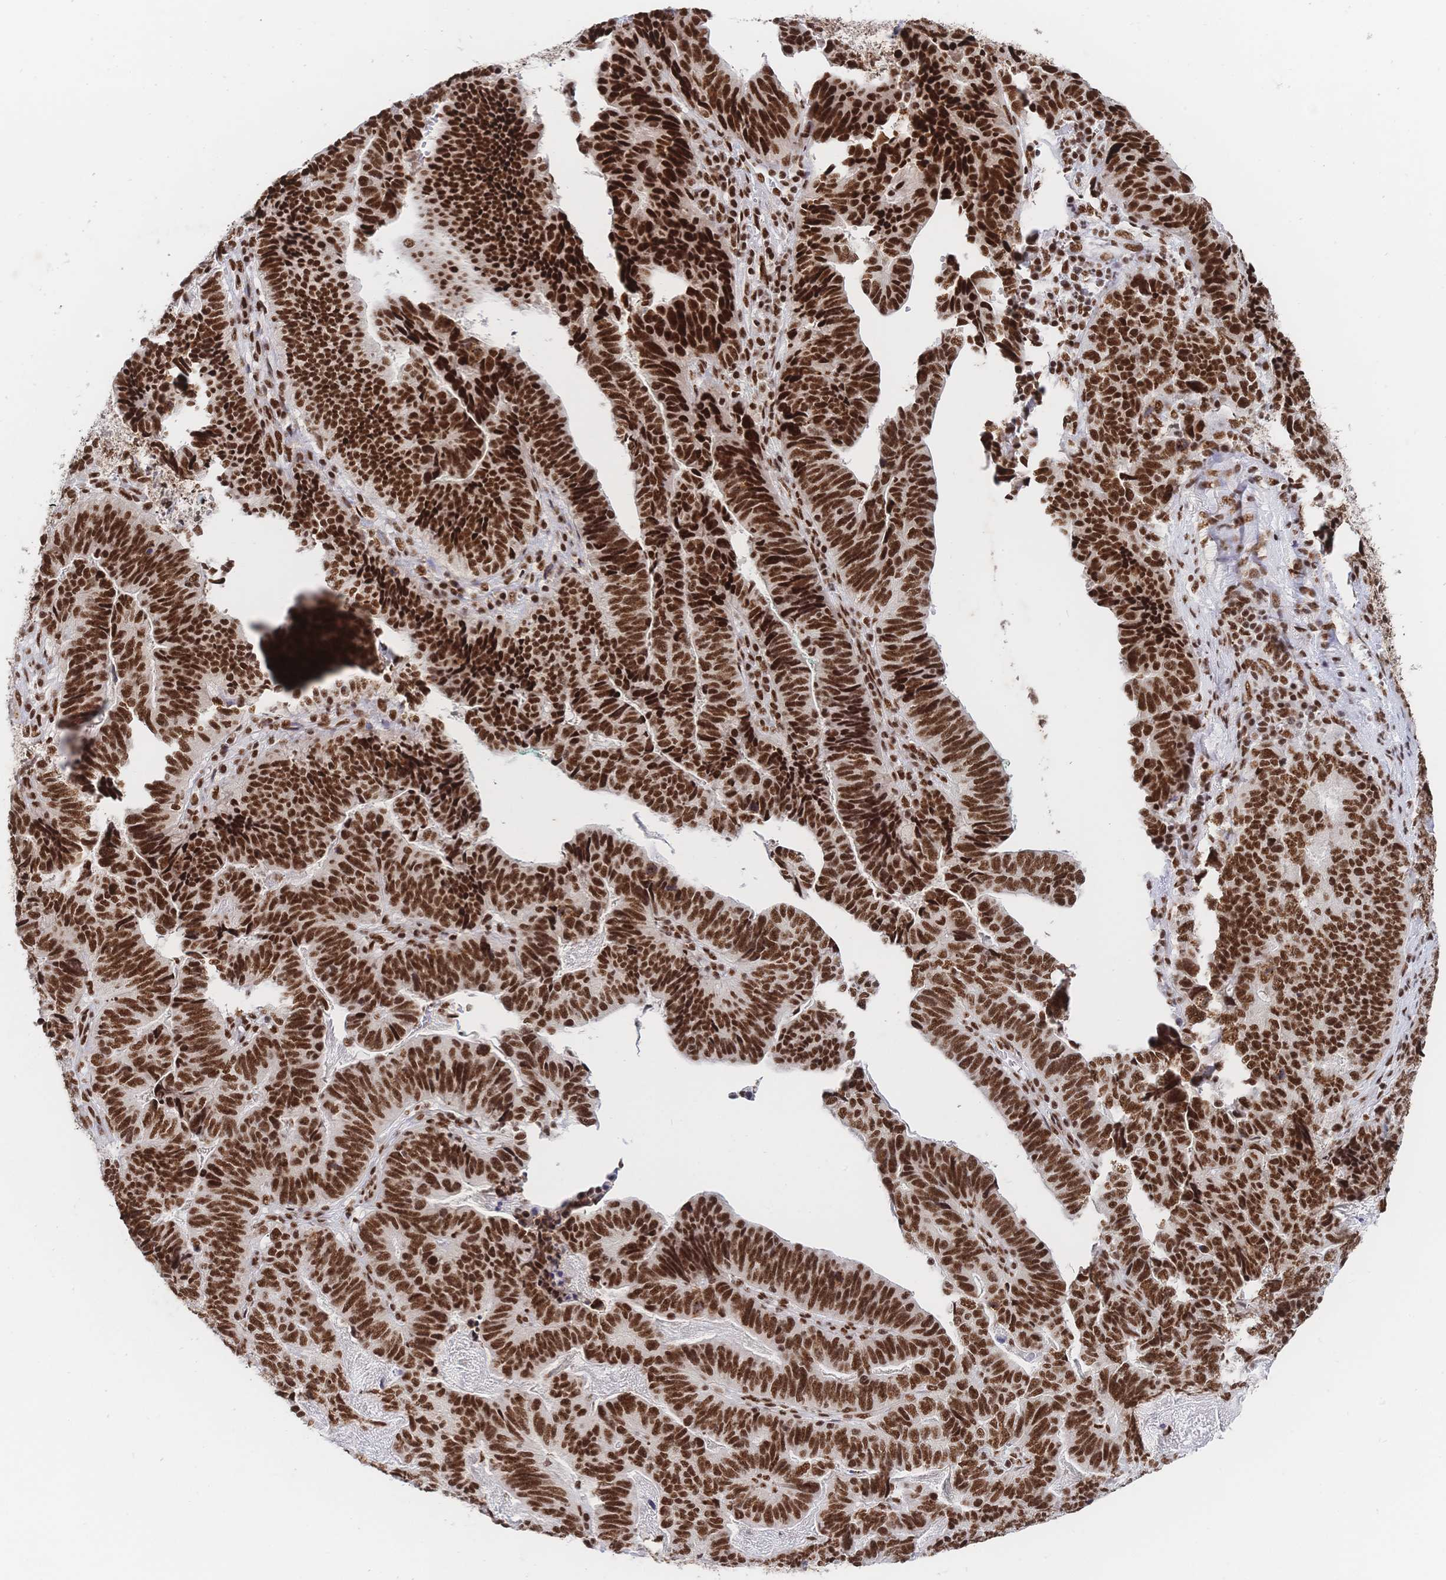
{"staining": {"intensity": "strong", "quantity": ">75%", "location": "nuclear"}, "tissue": "stomach cancer", "cell_type": "Tumor cells", "image_type": "cancer", "snomed": [{"axis": "morphology", "description": "Adenocarcinoma, NOS"}, {"axis": "topography", "description": "Stomach, upper"}], "caption": "Adenocarcinoma (stomach) tissue displays strong nuclear staining in about >75% of tumor cells", "gene": "SRSF1", "patient": {"sex": "female", "age": 67}}